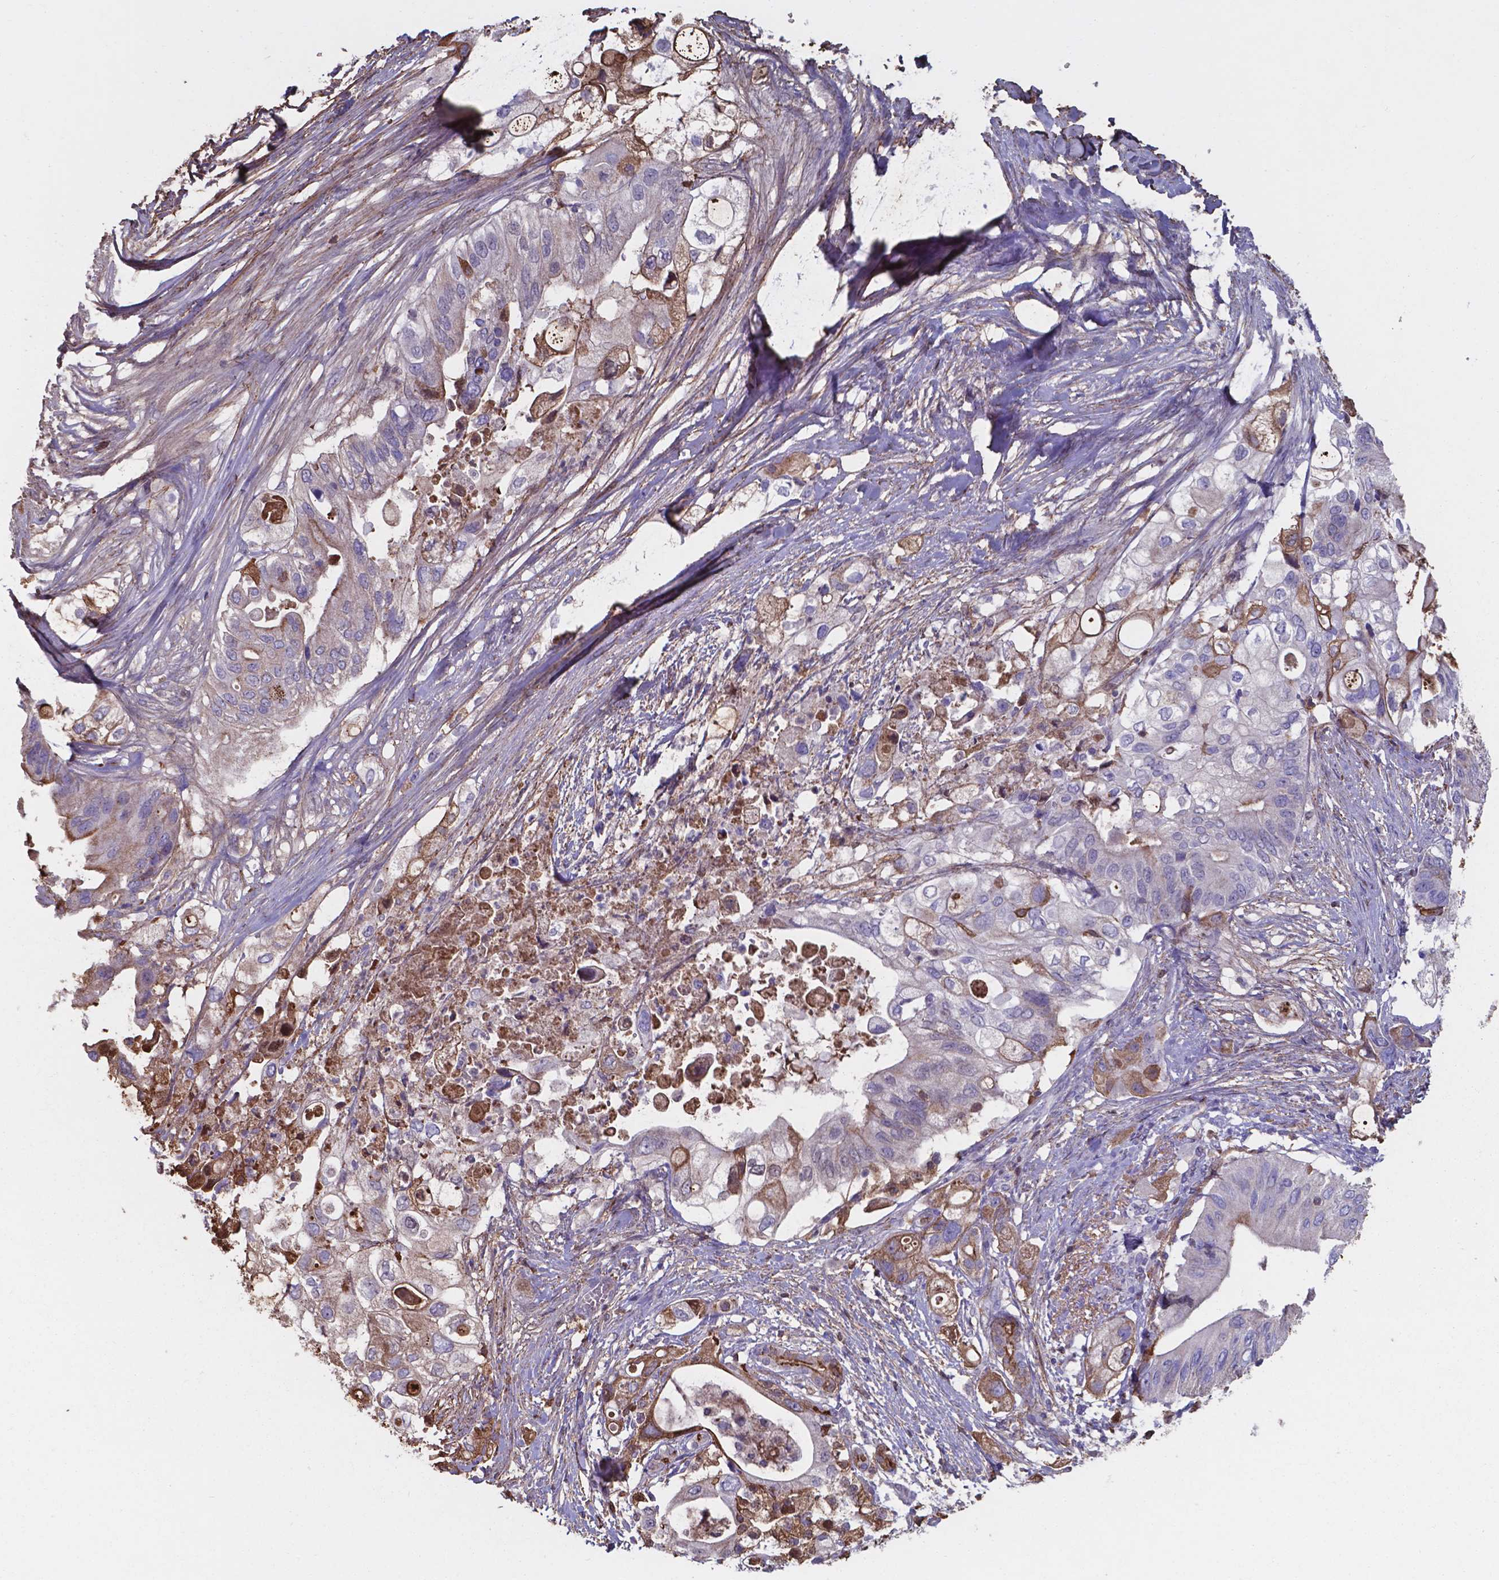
{"staining": {"intensity": "weak", "quantity": "25%-75%", "location": "cytoplasmic/membranous"}, "tissue": "pancreatic cancer", "cell_type": "Tumor cells", "image_type": "cancer", "snomed": [{"axis": "morphology", "description": "Adenocarcinoma, NOS"}, {"axis": "topography", "description": "Pancreas"}], "caption": "DAB (3,3'-diaminobenzidine) immunohistochemical staining of human adenocarcinoma (pancreatic) exhibits weak cytoplasmic/membranous protein expression in approximately 25%-75% of tumor cells. The staining was performed using DAB (3,3'-diaminobenzidine), with brown indicating positive protein expression. Nuclei are stained blue with hematoxylin.", "gene": "SERPINA1", "patient": {"sex": "female", "age": 72}}